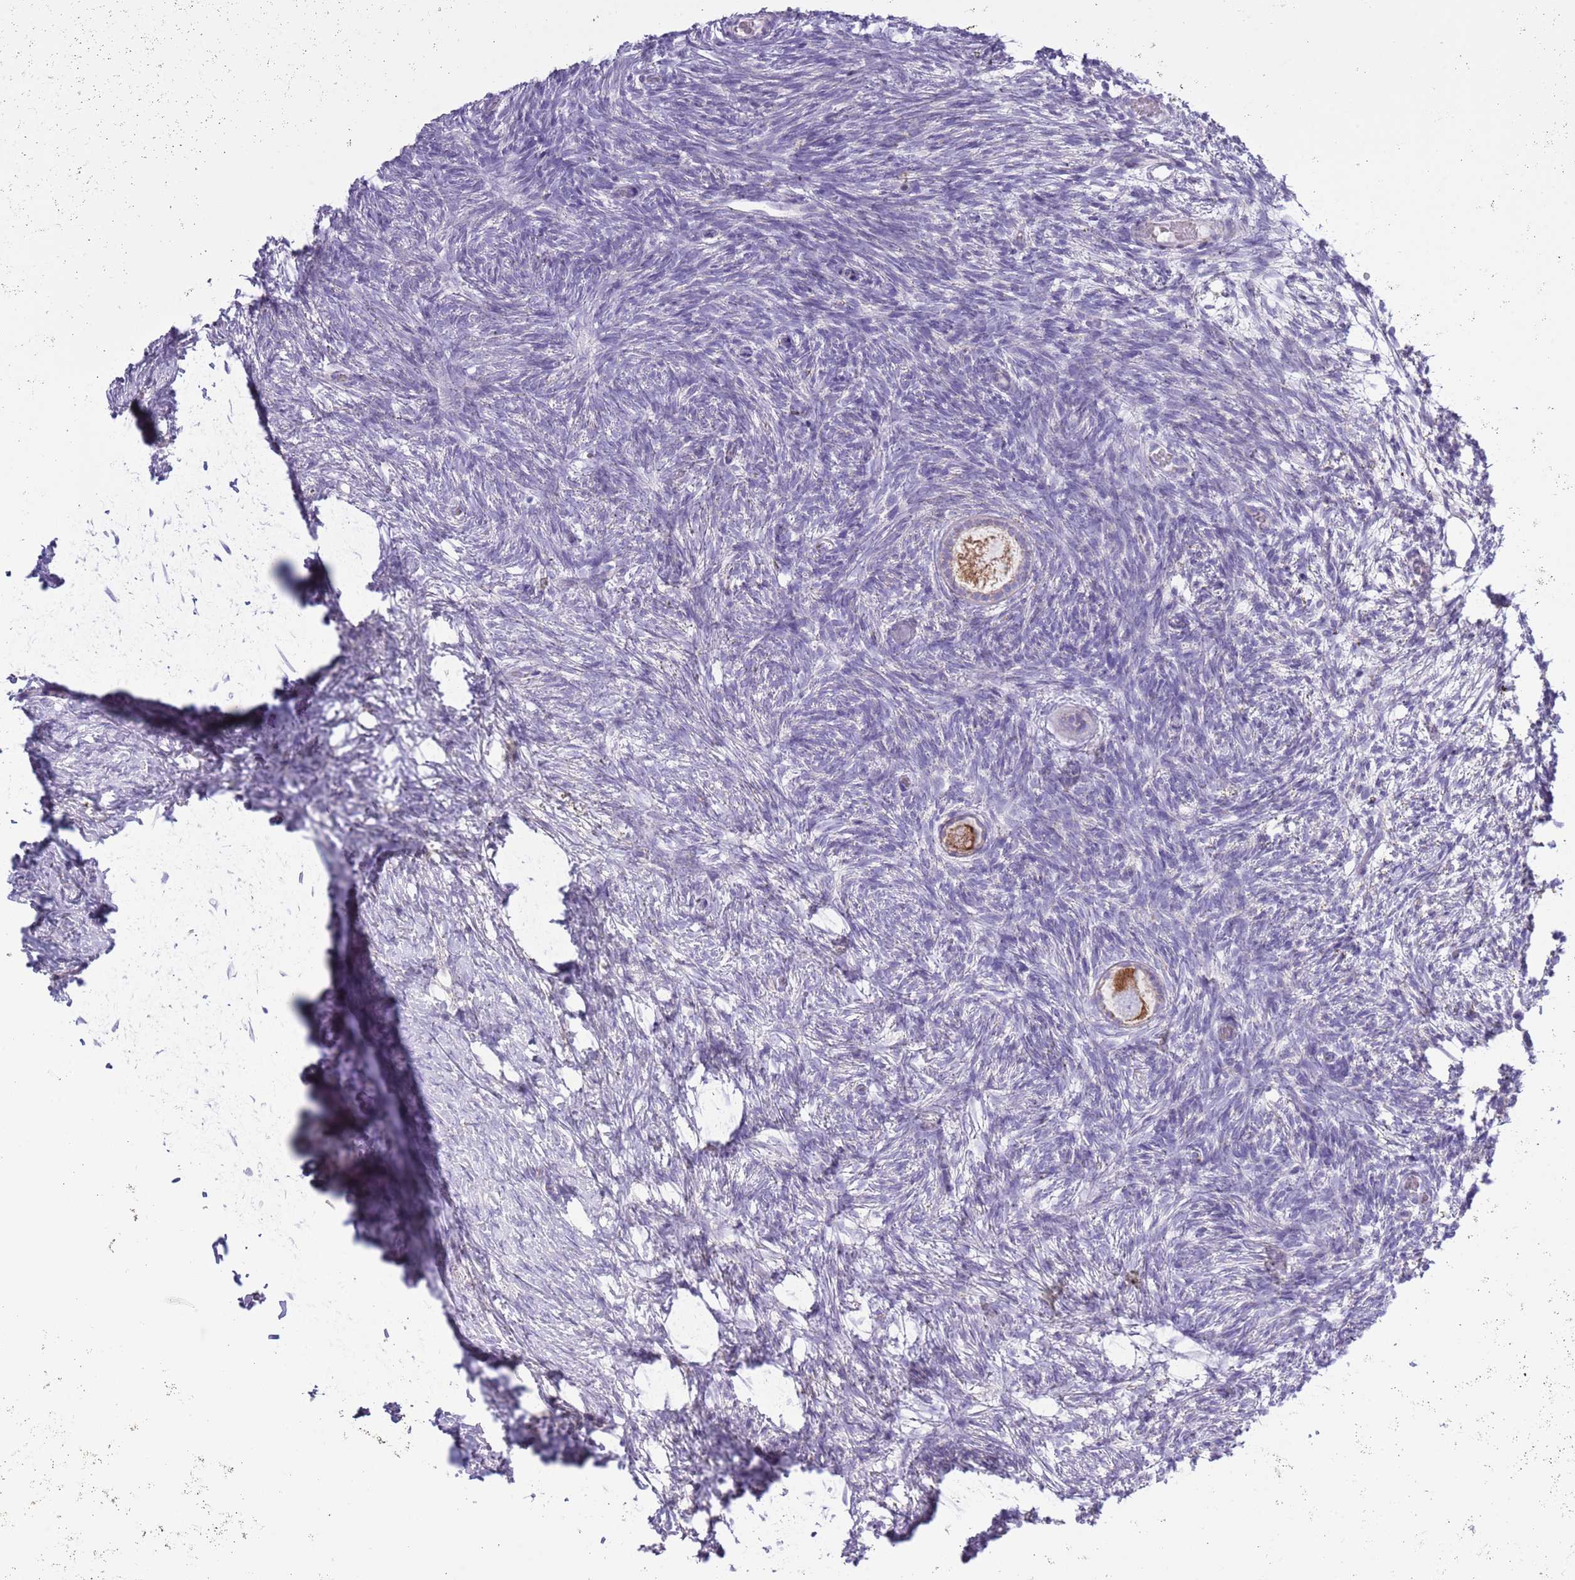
{"staining": {"intensity": "moderate", "quantity": ">75%", "location": "cytoplasmic/membranous"}, "tissue": "ovary", "cell_type": "Follicle cells", "image_type": "normal", "snomed": [{"axis": "morphology", "description": "Normal tissue, NOS"}, {"axis": "topography", "description": "Ovary"}], "caption": "IHC of normal ovary exhibits medium levels of moderate cytoplasmic/membranous positivity in approximately >75% of follicle cells.", "gene": "MOCOS", "patient": {"sex": "female", "age": 39}}